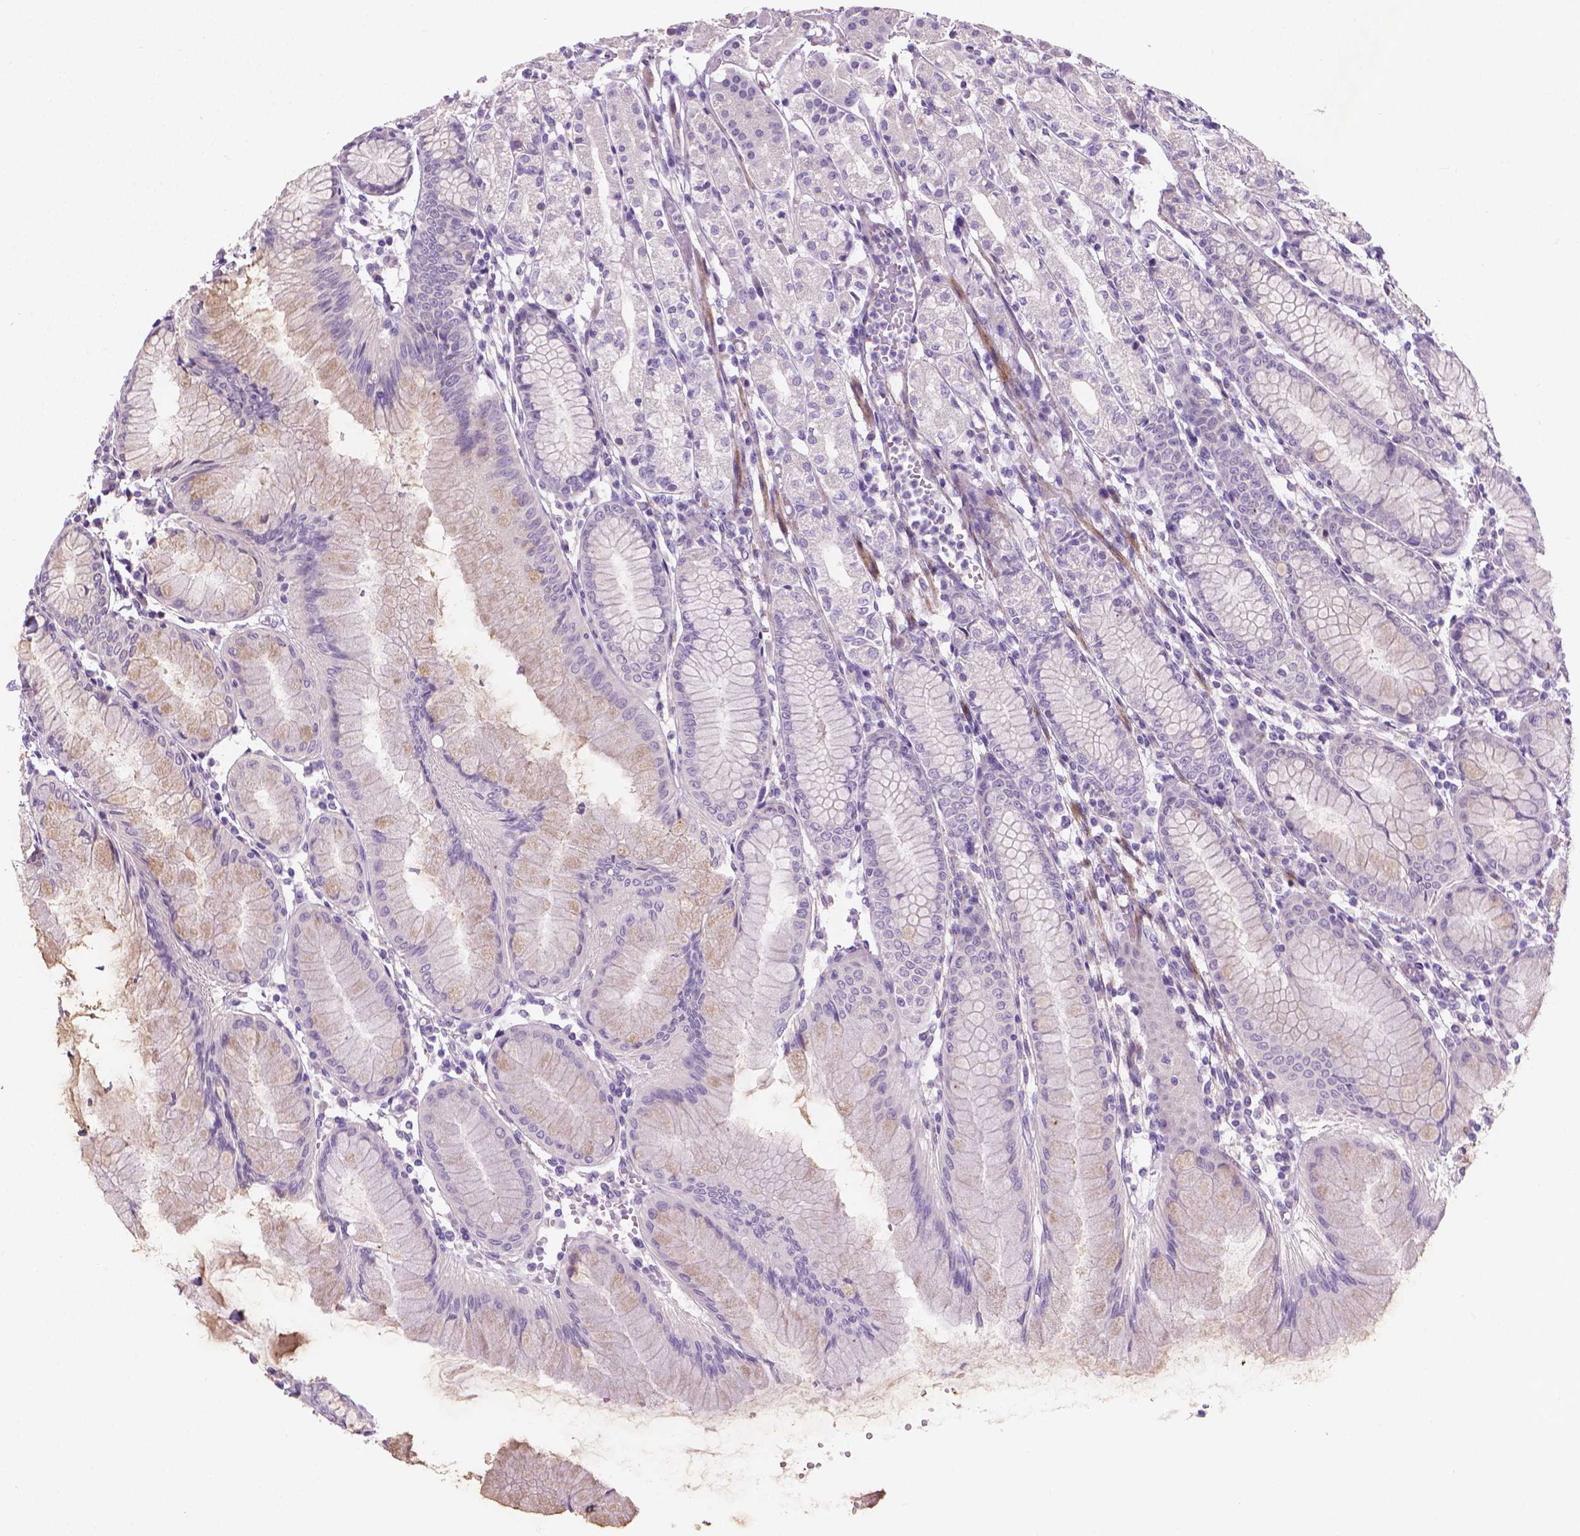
{"staining": {"intensity": "negative", "quantity": "none", "location": "none"}, "tissue": "stomach", "cell_type": "Glandular cells", "image_type": "normal", "snomed": [{"axis": "morphology", "description": "Normal tissue, NOS"}, {"axis": "topography", "description": "Stomach"}], "caption": "Immunohistochemistry photomicrograph of normal stomach stained for a protein (brown), which demonstrates no staining in glandular cells.", "gene": "GSDMA", "patient": {"sex": "female", "age": 57}}